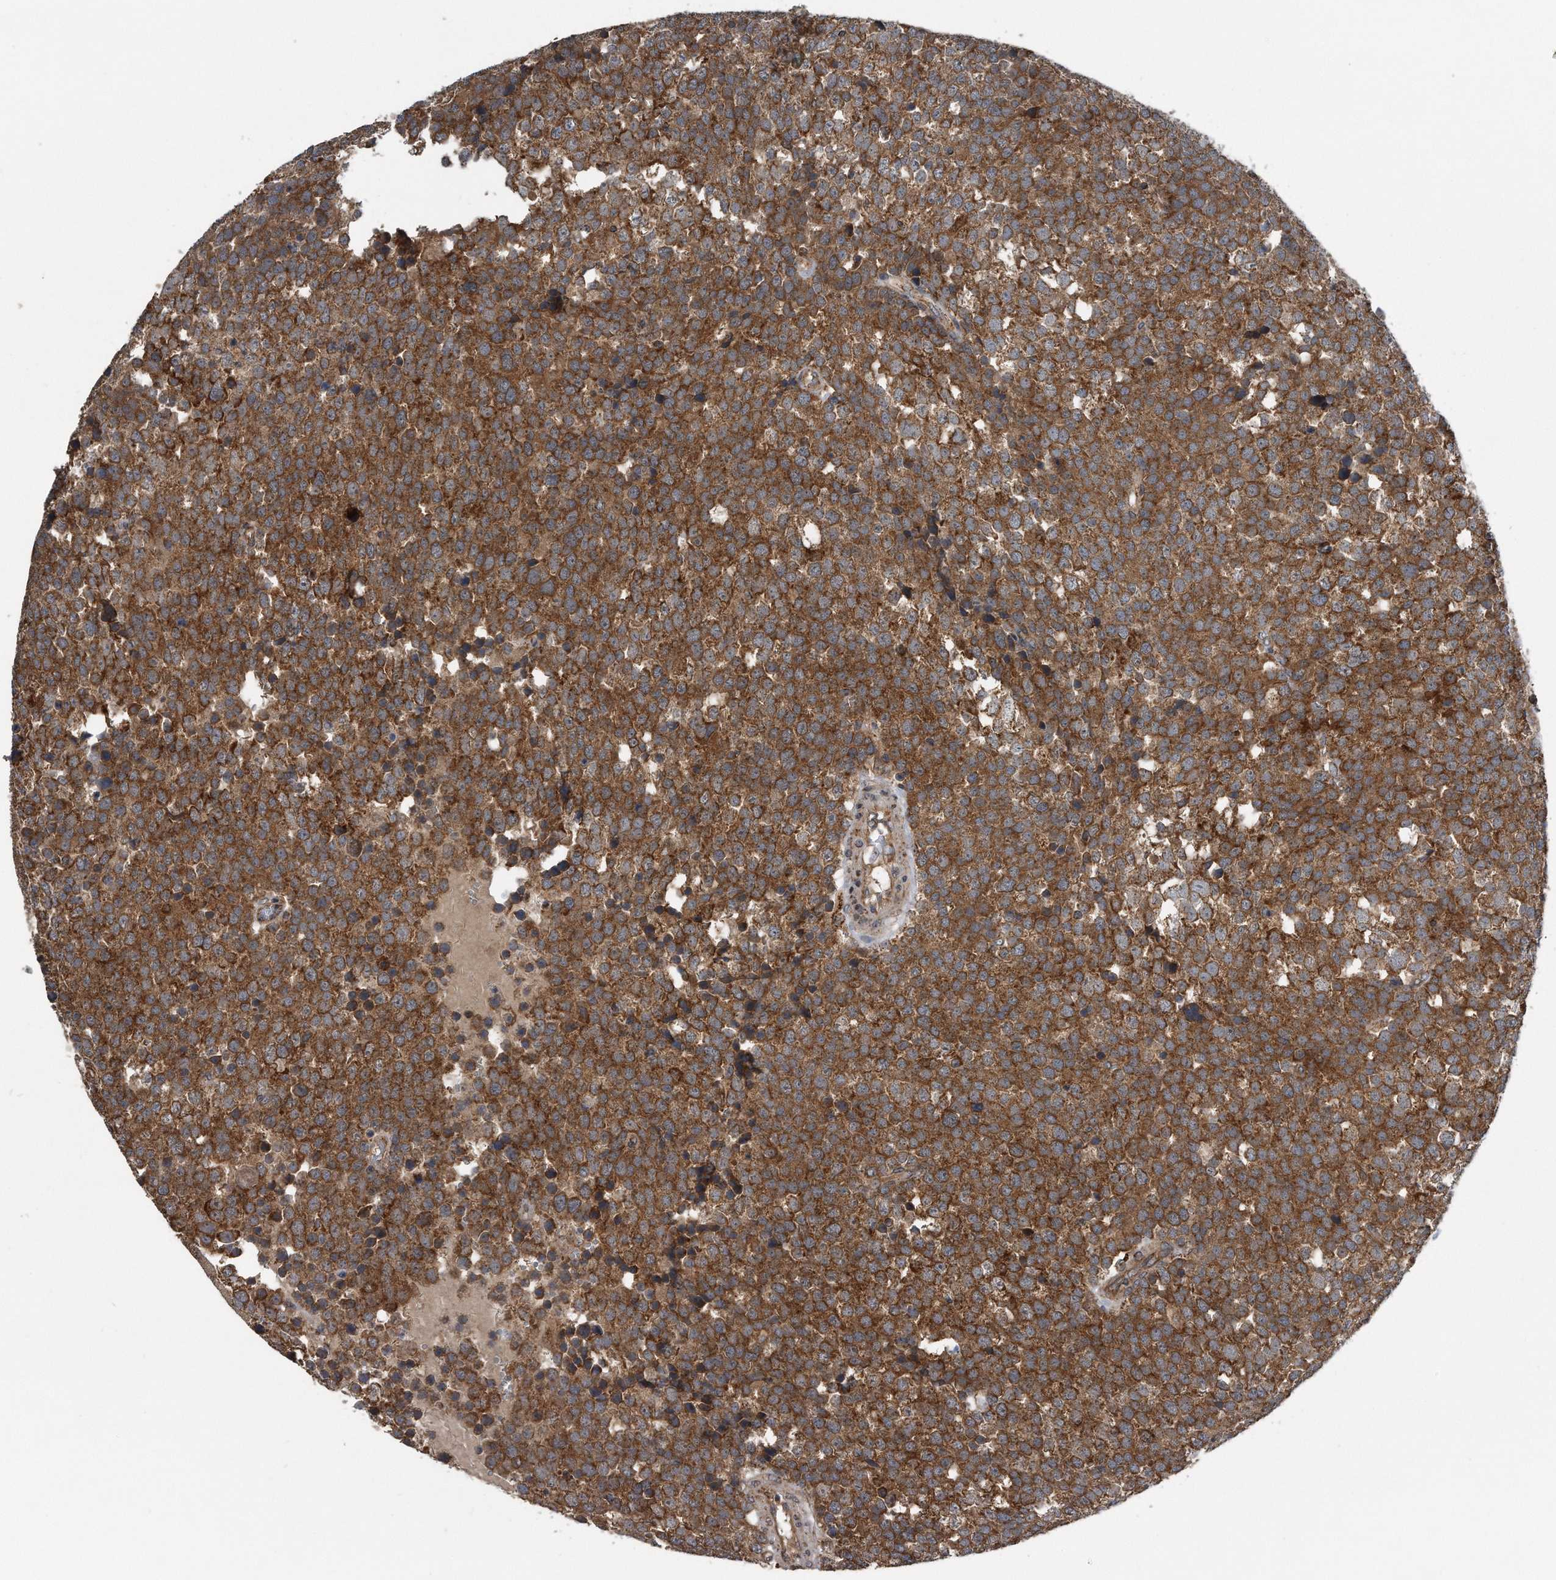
{"staining": {"intensity": "strong", "quantity": ">75%", "location": "cytoplasmic/membranous"}, "tissue": "testis cancer", "cell_type": "Tumor cells", "image_type": "cancer", "snomed": [{"axis": "morphology", "description": "Seminoma, NOS"}, {"axis": "topography", "description": "Testis"}], "caption": "This is an image of IHC staining of testis cancer (seminoma), which shows strong positivity in the cytoplasmic/membranous of tumor cells.", "gene": "ALPK2", "patient": {"sex": "male", "age": 71}}